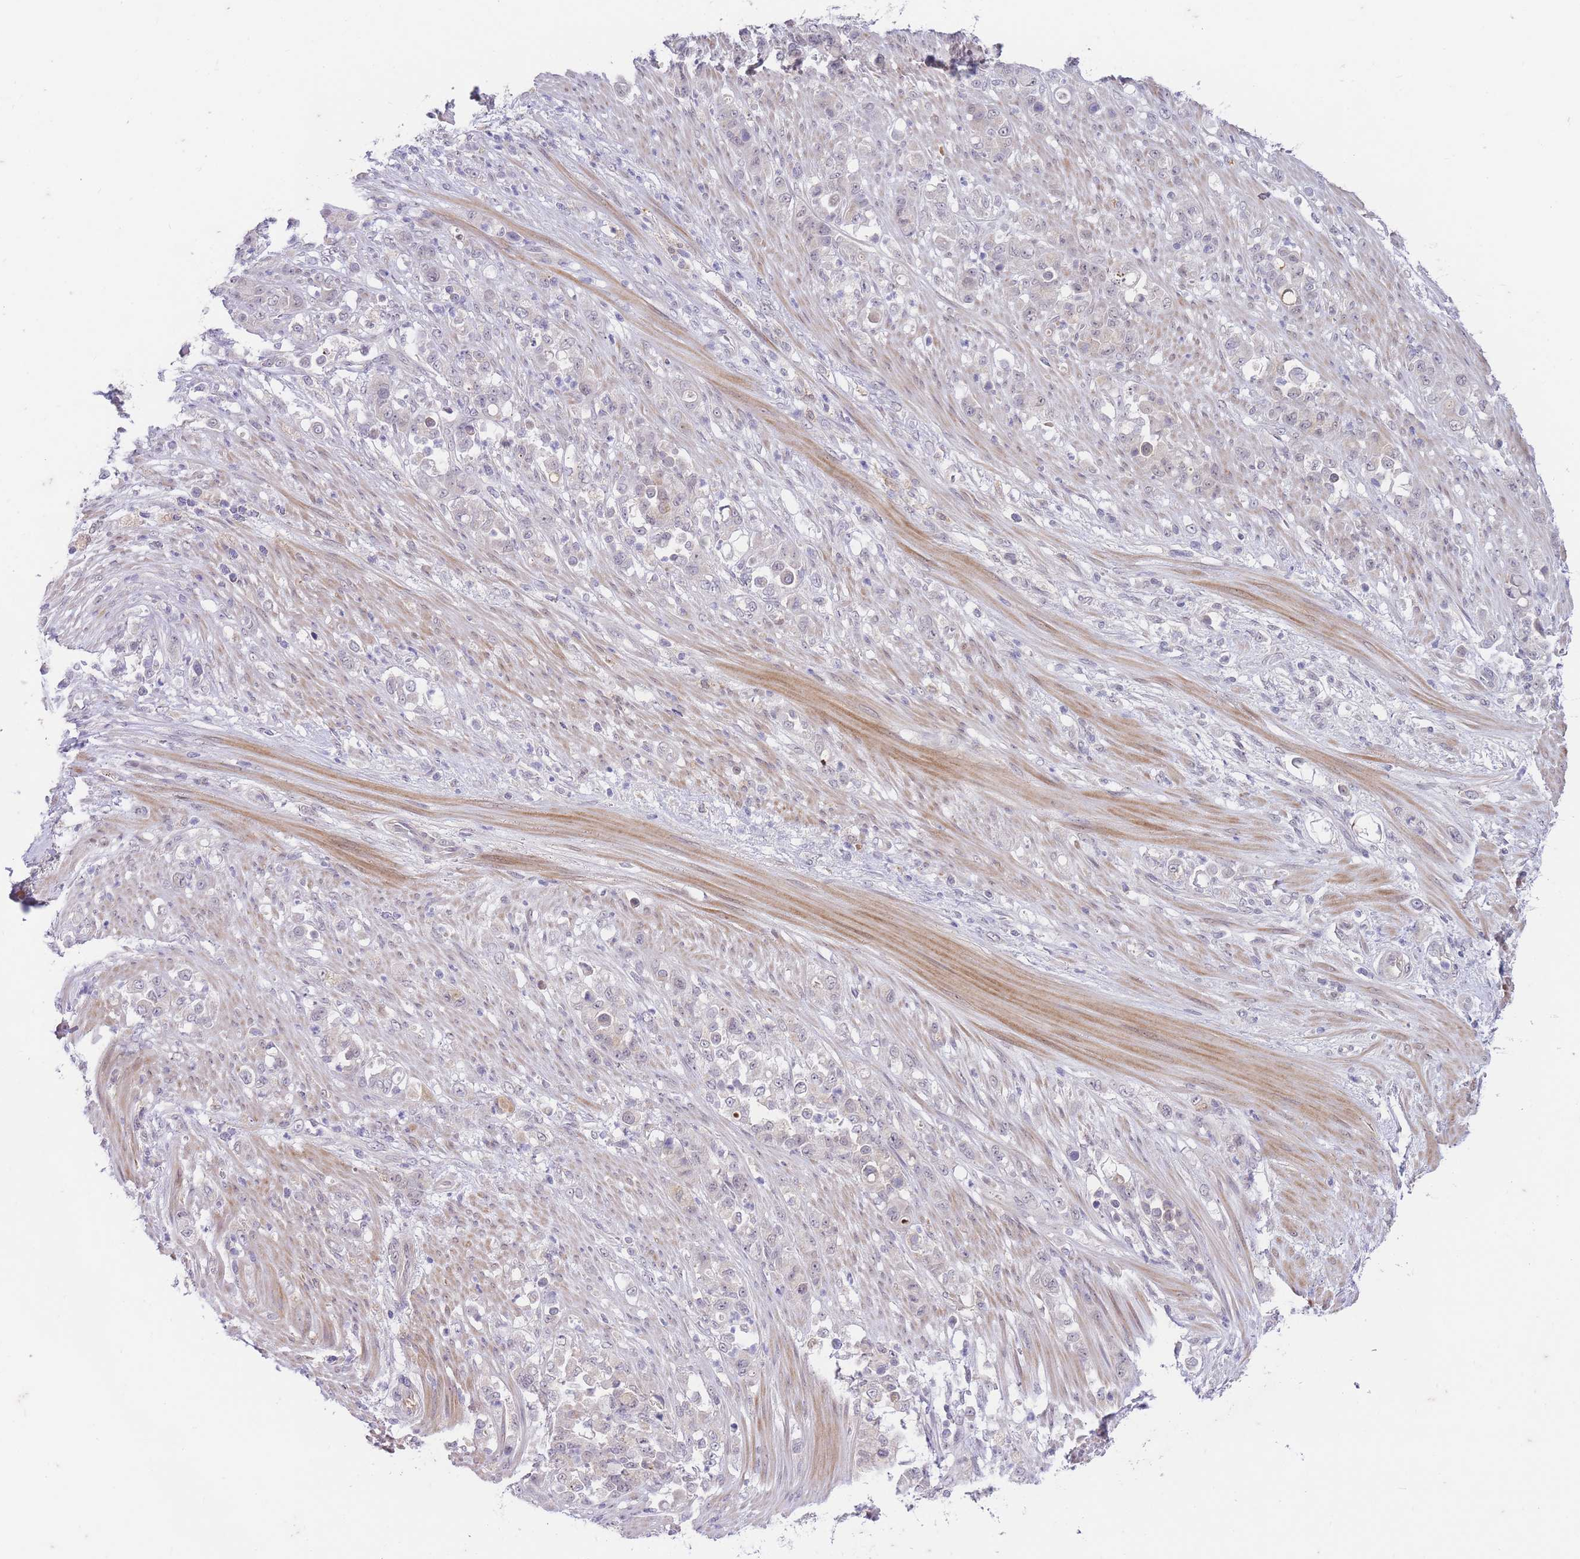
{"staining": {"intensity": "negative", "quantity": "none", "location": "none"}, "tissue": "stomach cancer", "cell_type": "Tumor cells", "image_type": "cancer", "snomed": [{"axis": "morphology", "description": "Normal tissue, NOS"}, {"axis": "morphology", "description": "Adenocarcinoma, NOS"}, {"axis": "topography", "description": "Stomach"}], "caption": "Immunohistochemistry (IHC) histopathology image of neoplastic tissue: human stomach cancer stained with DAB exhibits no significant protein expression in tumor cells. (DAB (3,3'-diaminobenzidine) immunohistochemistry (IHC) visualized using brightfield microscopy, high magnification).", "gene": "SLC25A33", "patient": {"sex": "female", "age": 79}}